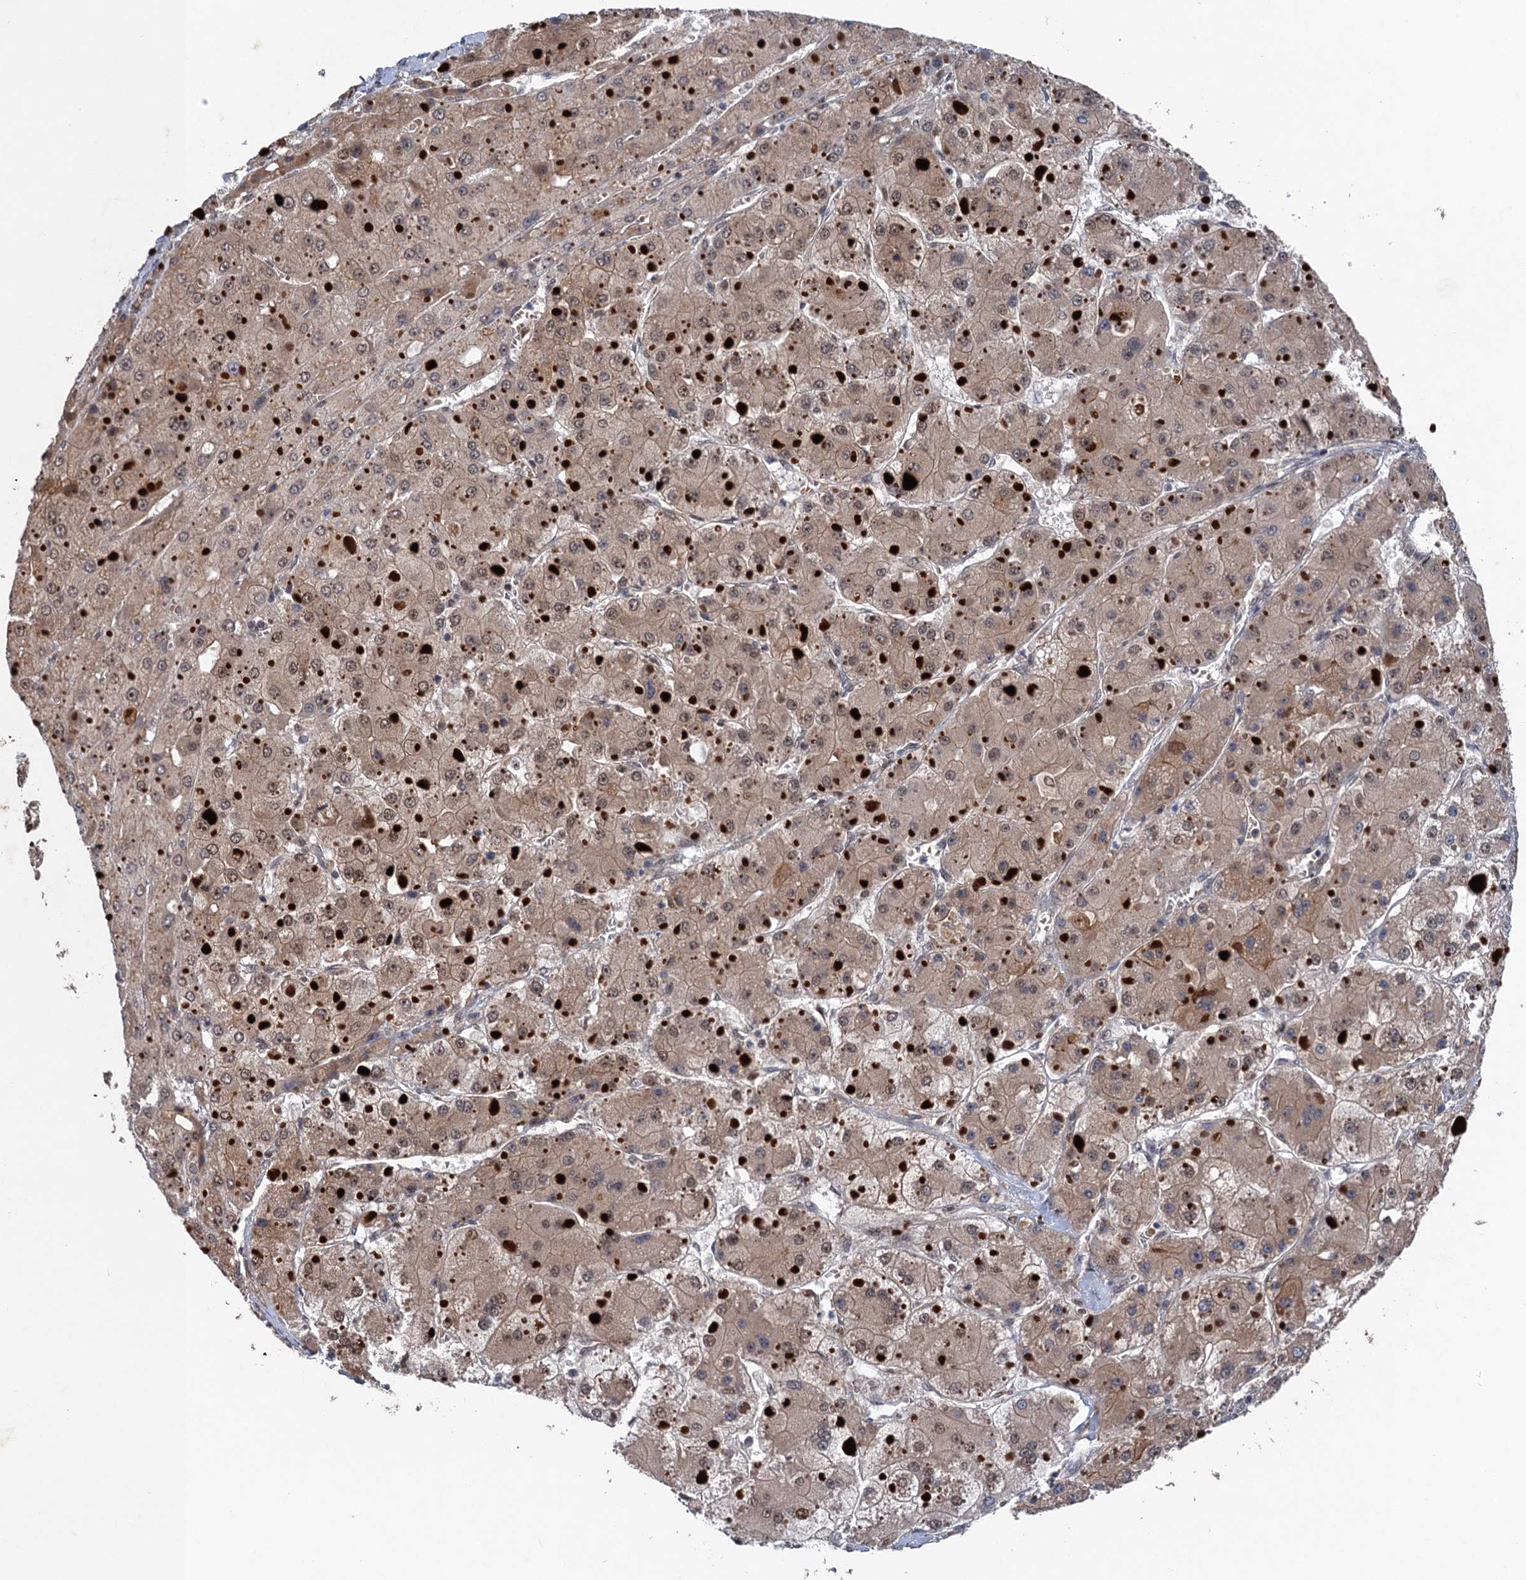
{"staining": {"intensity": "moderate", "quantity": ">75%", "location": "cytoplasmic/membranous,nuclear"}, "tissue": "liver cancer", "cell_type": "Tumor cells", "image_type": "cancer", "snomed": [{"axis": "morphology", "description": "Carcinoma, Hepatocellular, NOS"}, {"axis": "topography", "description": "Liver"}], "caption": "Immunohistochemical staining of liver hepatocellular carcinoma reveals medium levels of moderate cytoplasmic/membranous and nuclear protein expression in about >75% of tumor cells. (DAB = brown stain, brightfield microscopy at high magnification).", "gene": "TTC31", "patient": {"sex": "female", "age": 73}}